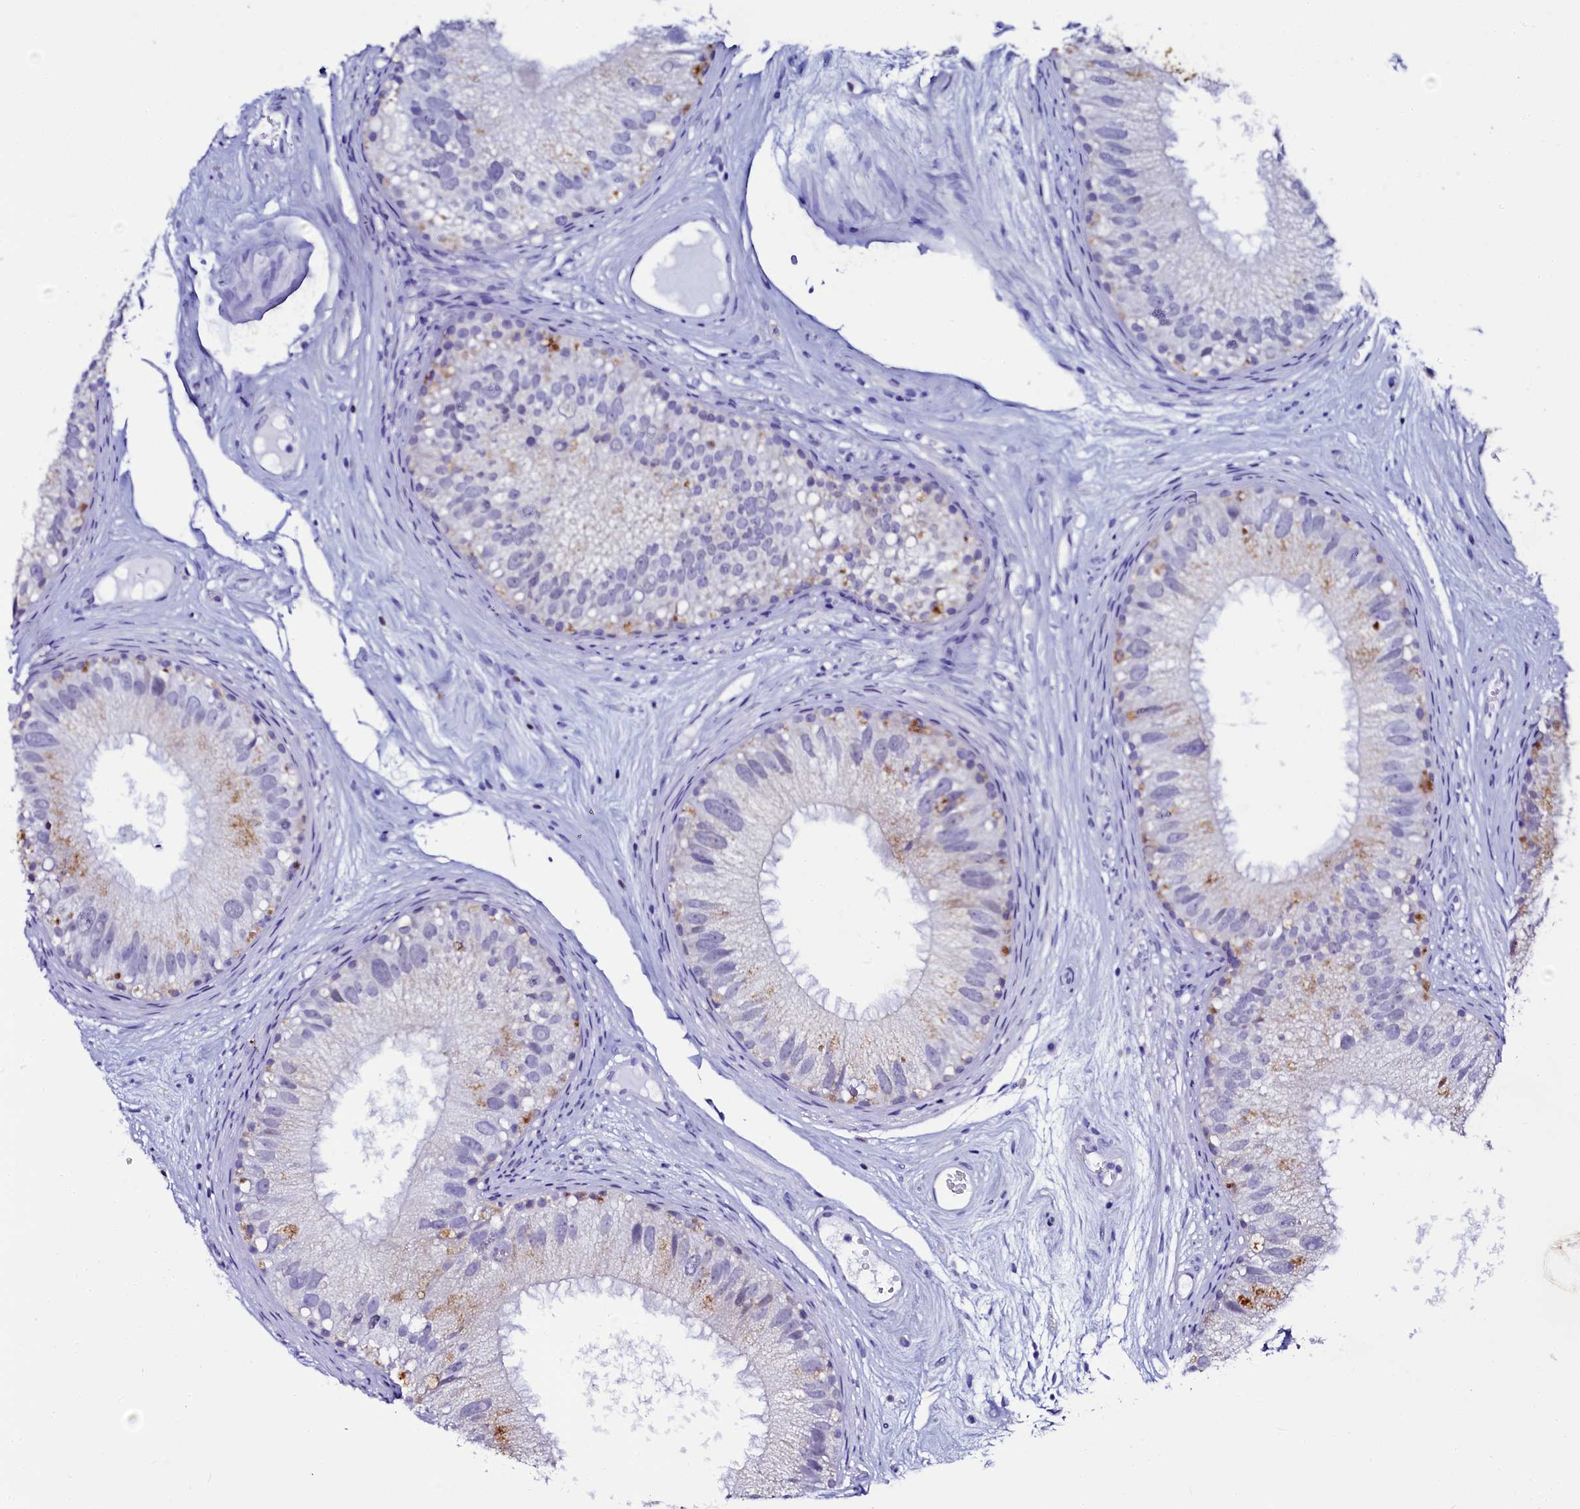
{"staining": {"intensity": "weak", "quantity": "<25%", "location": "cytoplasmic/membranous"}, "tissue": "epididymis", "cell_type": "Glandular cells", "image_type": "normal", "snomed": [{"axis": "morphology", "description": "Normal tissue, NOS"}, {"axis": "topography", "description": "Epididymis"}], "caption": "High magnification brightfield microscopy of unremarkable epididymis stained with DAB (brown) and counterstained with hematoxylin (blue): glandular cells show no significant staining.", "gene": "SORD", "patient": {"sex": "male", "age": 77}}